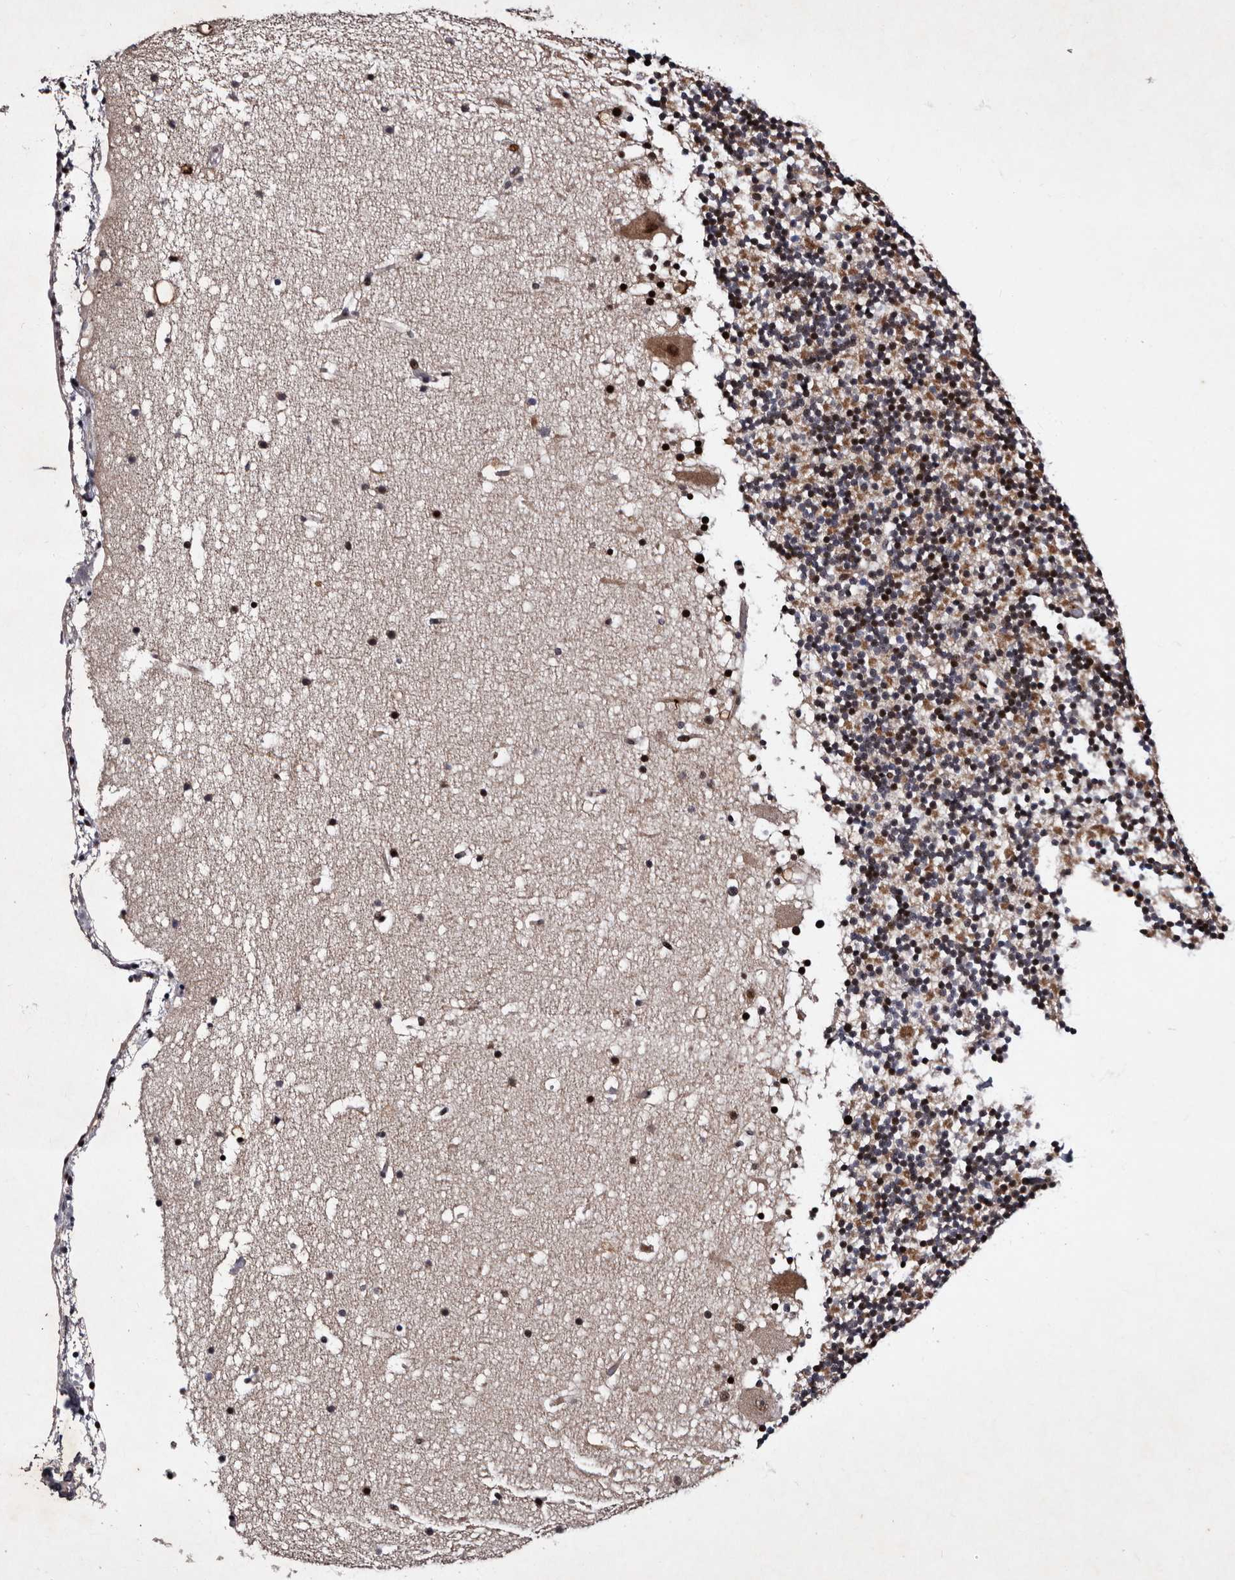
{"staining": {"intensity": "moderate", "quantity": "<25%", "location": "cytoplasmic/membranous,nuclear"}, "tissue": "cerebellum", "cell_type": "Cells in granular layer", "image_type": "normal", "snomed": [{"axis": "morphology", "description": "Normal tissue, NOS"}, {"axis": "topography", "description": "Cerebellum"}], "caption": "High-magnification brightfield microscopy of unremarkable cerebellum stained with DAB (3,3'-diaminobenzidine) (brown) and counterstained with hematoxylin (blue). cells in granular layer exhibit moderate cytoplasmic/membranous,nuclear staining is appreciated in approximately<25% of cells.", "gene": "TNKS", "patient": {"sex": "male", "age": 57}}